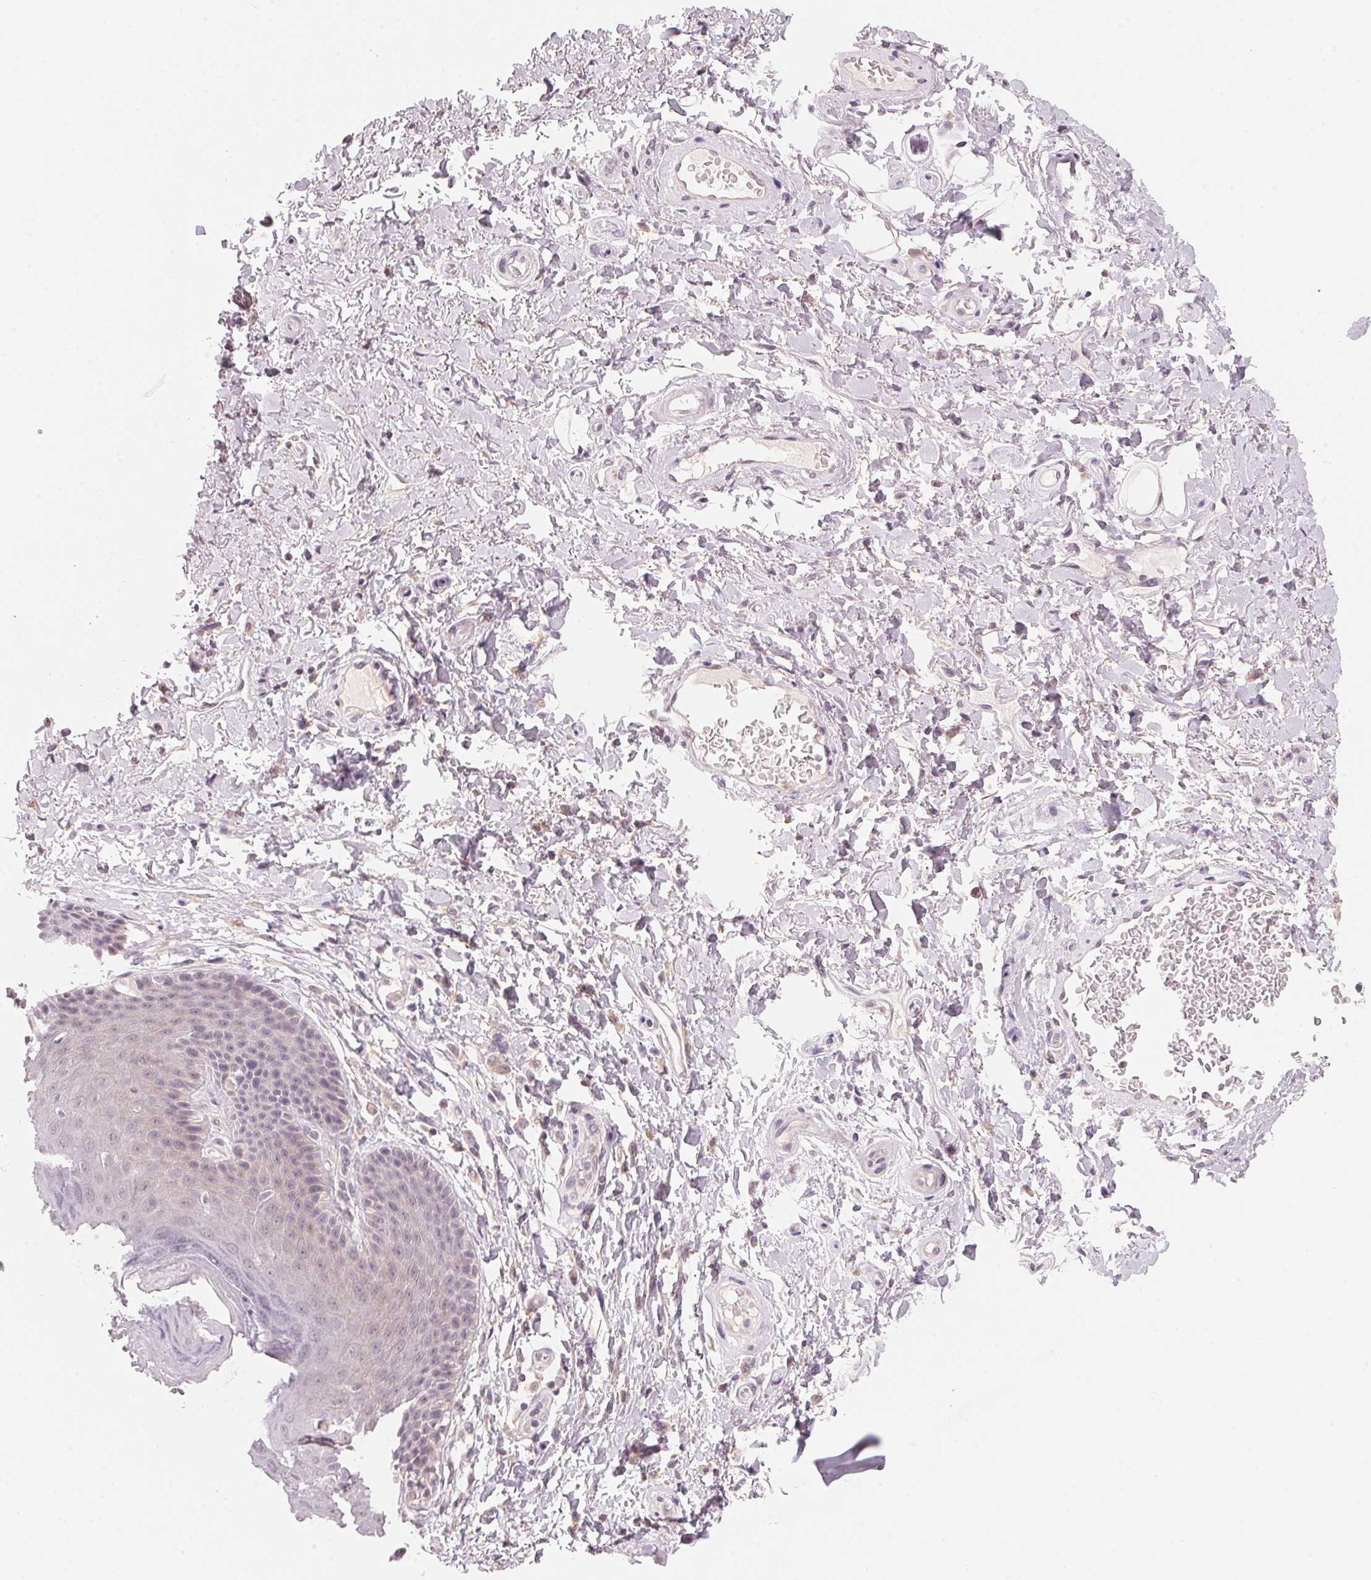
{"staining": {"intensity": "negative", "quantity": "none", "location": "none"}, "tissue": "skin", "cell_type": "Epidermal cells", "image_type": "normal", "snomed": [{"axis": "morphology", "description": "Normal tissue, NOS"}, {"axis": "topography", "description": "Anal"}, {"axis": "topography", "description": "Peripheral nerve tissue"}], "caption": "The micrograph exhibits no staining of epidermal cells in benign skin.", "gene": "ANKRD31", "patient": {"sex": "male", "age": 51}}